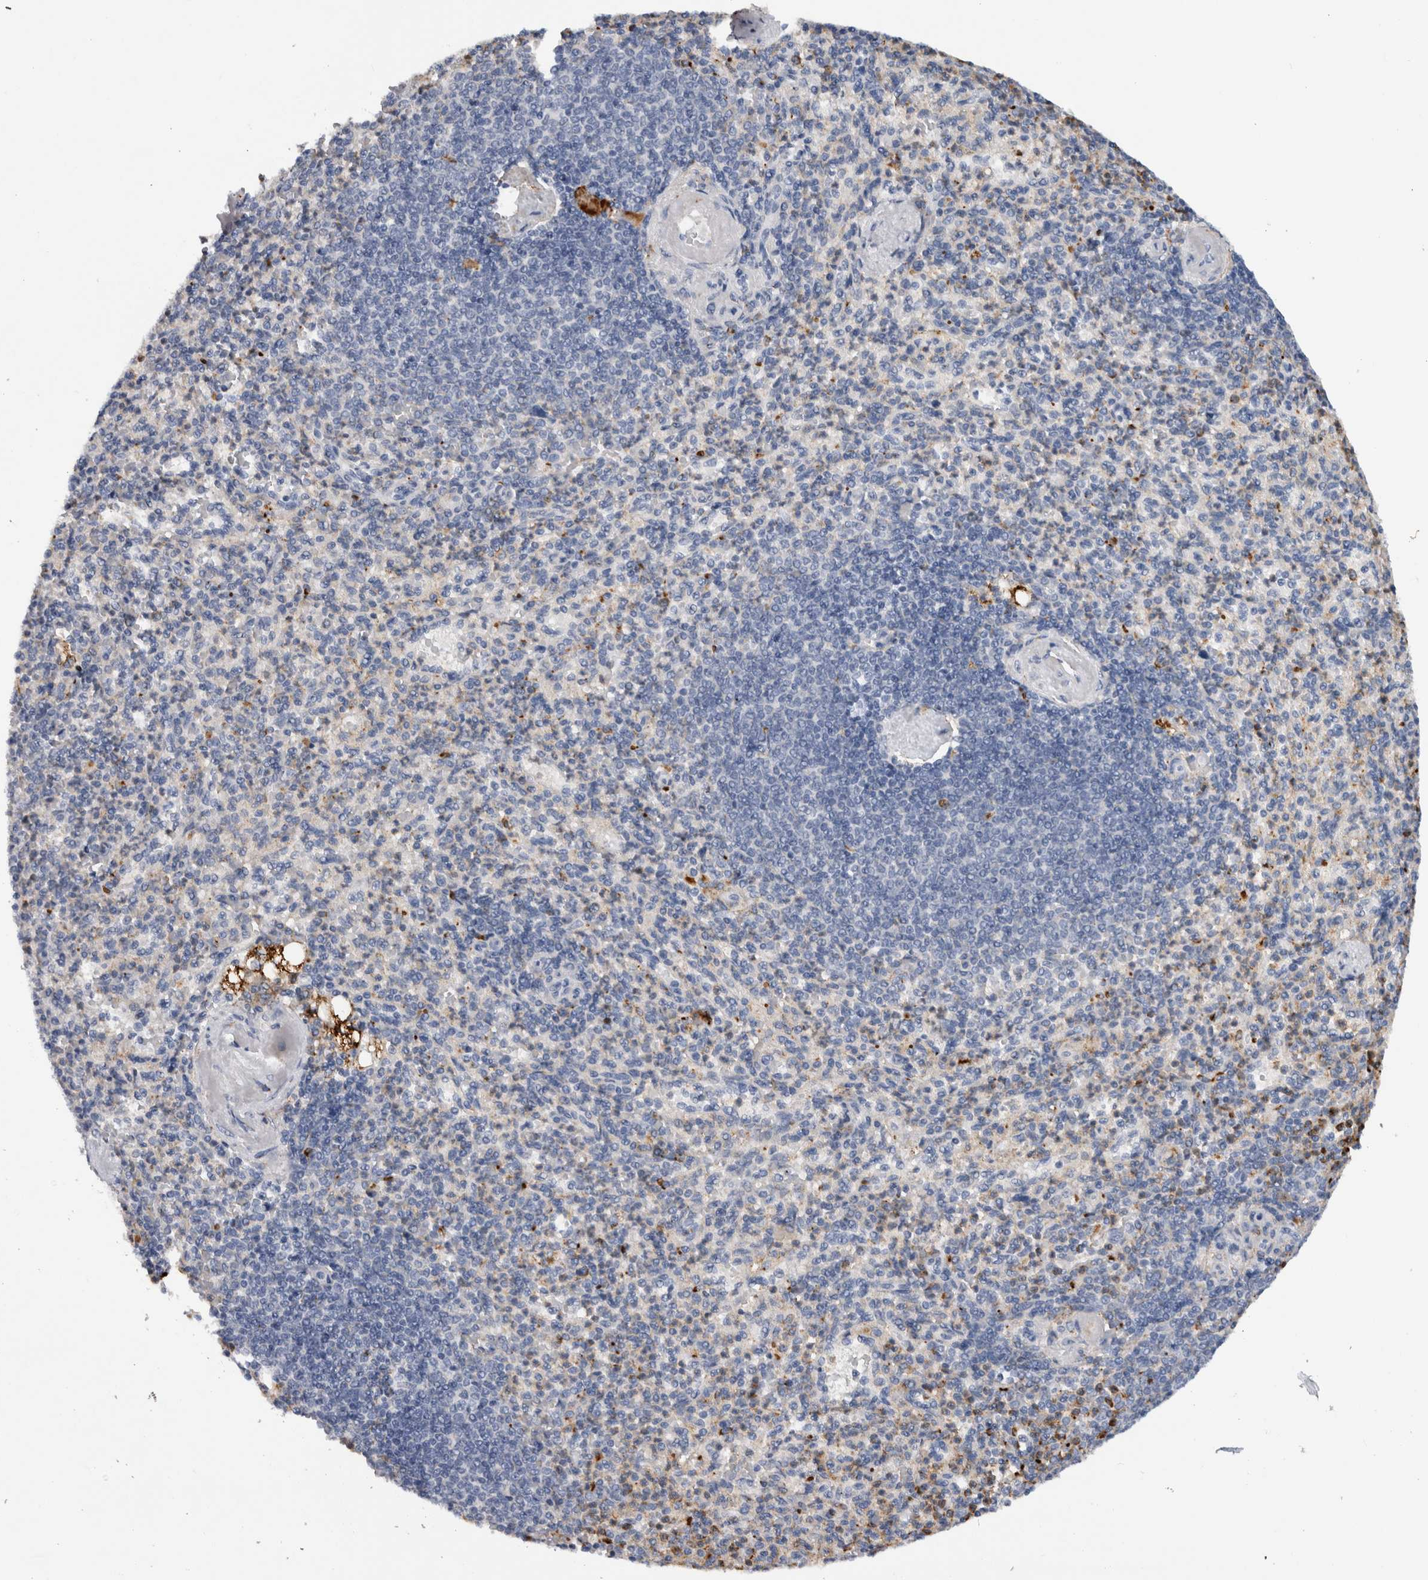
{"staining": {"intensity": "negative", "quantity": "none", "location": "none"}, "tissue": "spleen", "cell_type": "Cells in red pulp", "image_type": "normal", "snomed": [{"axis": "morphology", "description": "Normal tissue, NOS"}, {"axis": "topography", "description": "Spleen"}], "caption": "Human spleen stained for a protein using immunohistochemistry exhibits no positivity in cells in red pulp.", "gene": "CD63", "patient": {"sex": "female", "age": 74}}